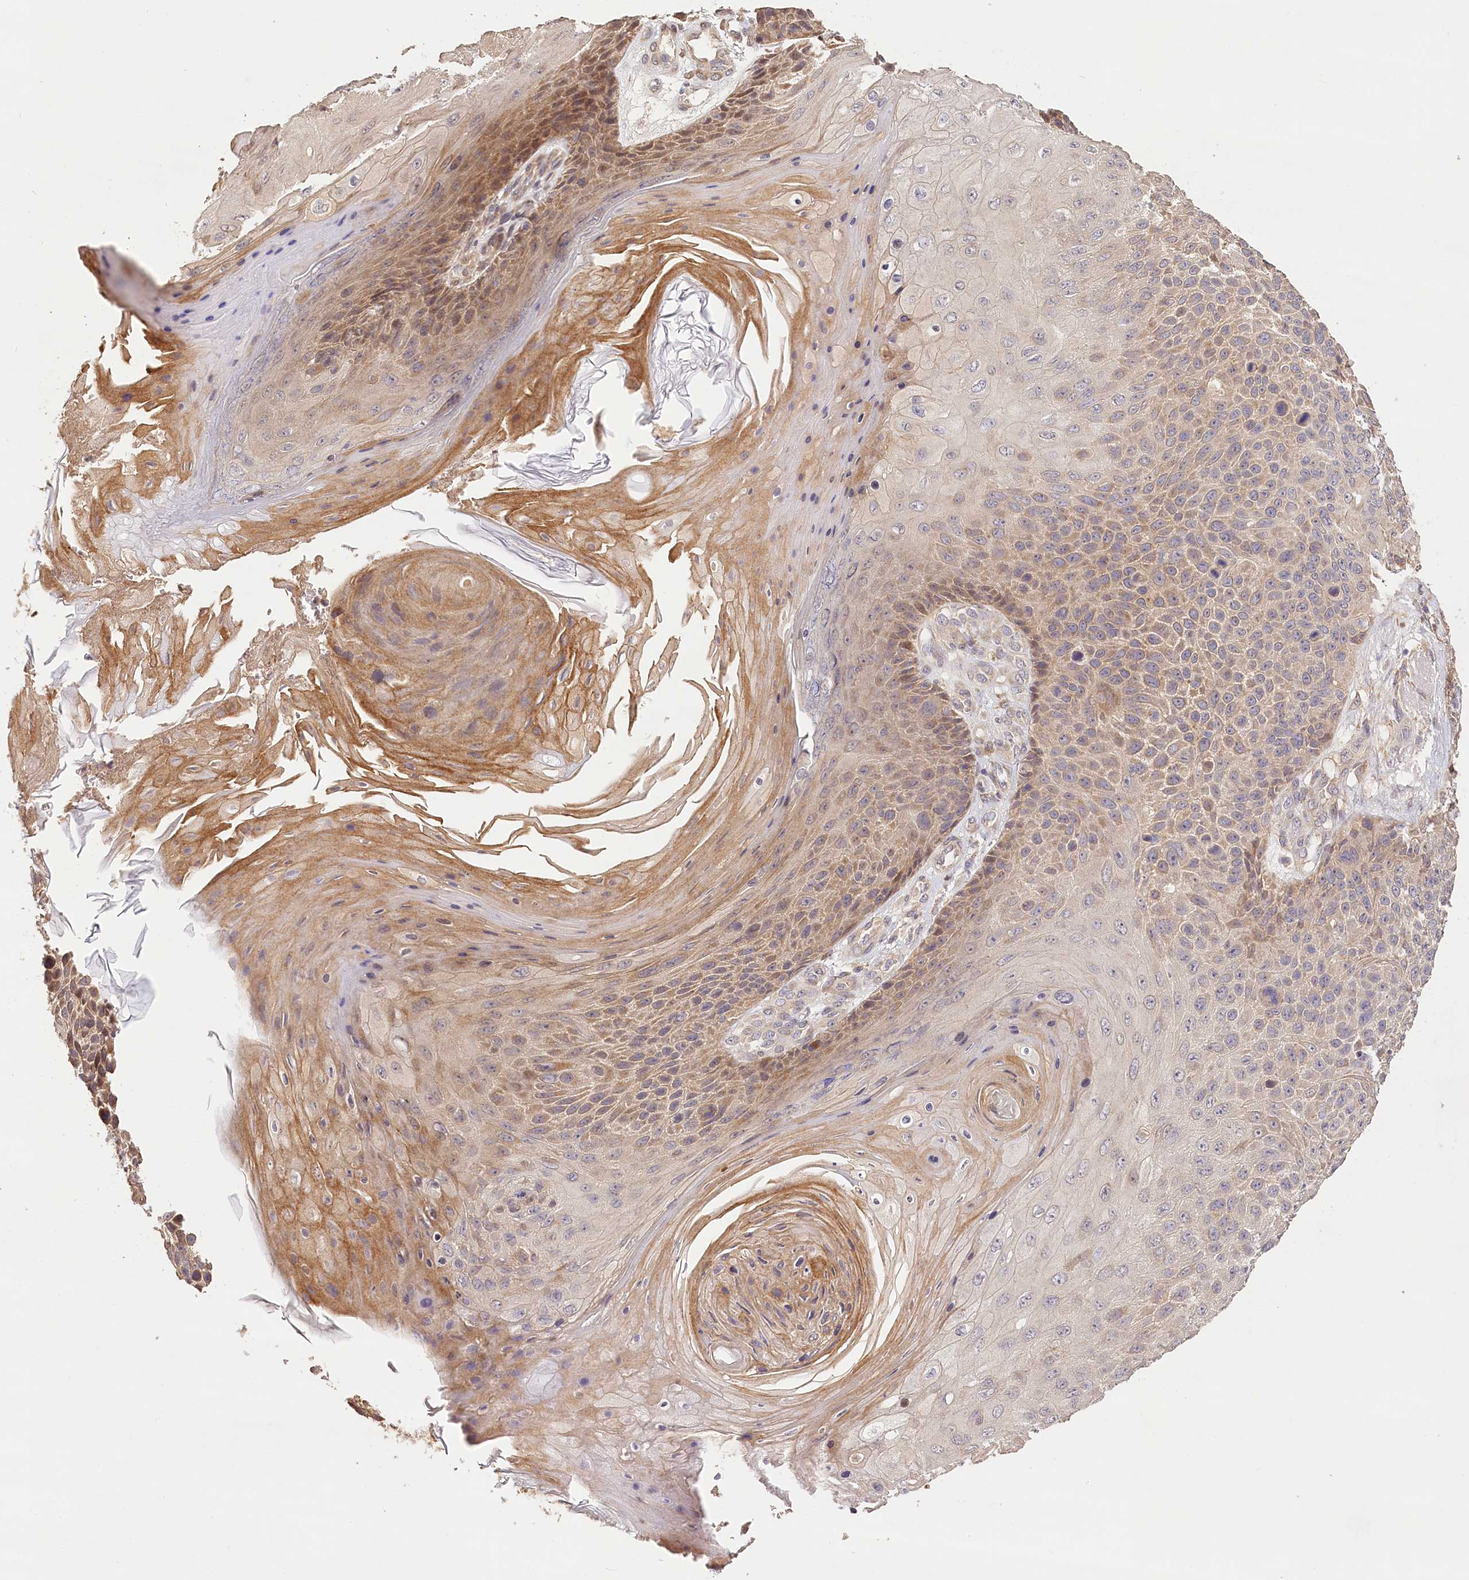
{"staining": {"intensity": "moderate", "quantity": ">75%", "location": "cytoplasmic/membranous,nuclear"}, "tissue": "skin cancer", "cell_type": "Tumor cells", "image_type": "cancer", "snomed": [{"axis": "morphology", "description": "Squamous cell carcinoma, NOS"}, {"axis": "topography", "description": "Skin"}], "caption": "Moderate cytoplasmic/membranous and nuclear staining for a protein is identified in about >75% of tumor cells of squamous cell carcinoma (skin) using immunohistochemistry.", "gene": "LSS", "patient": {"sex": "female", "age": 88}}